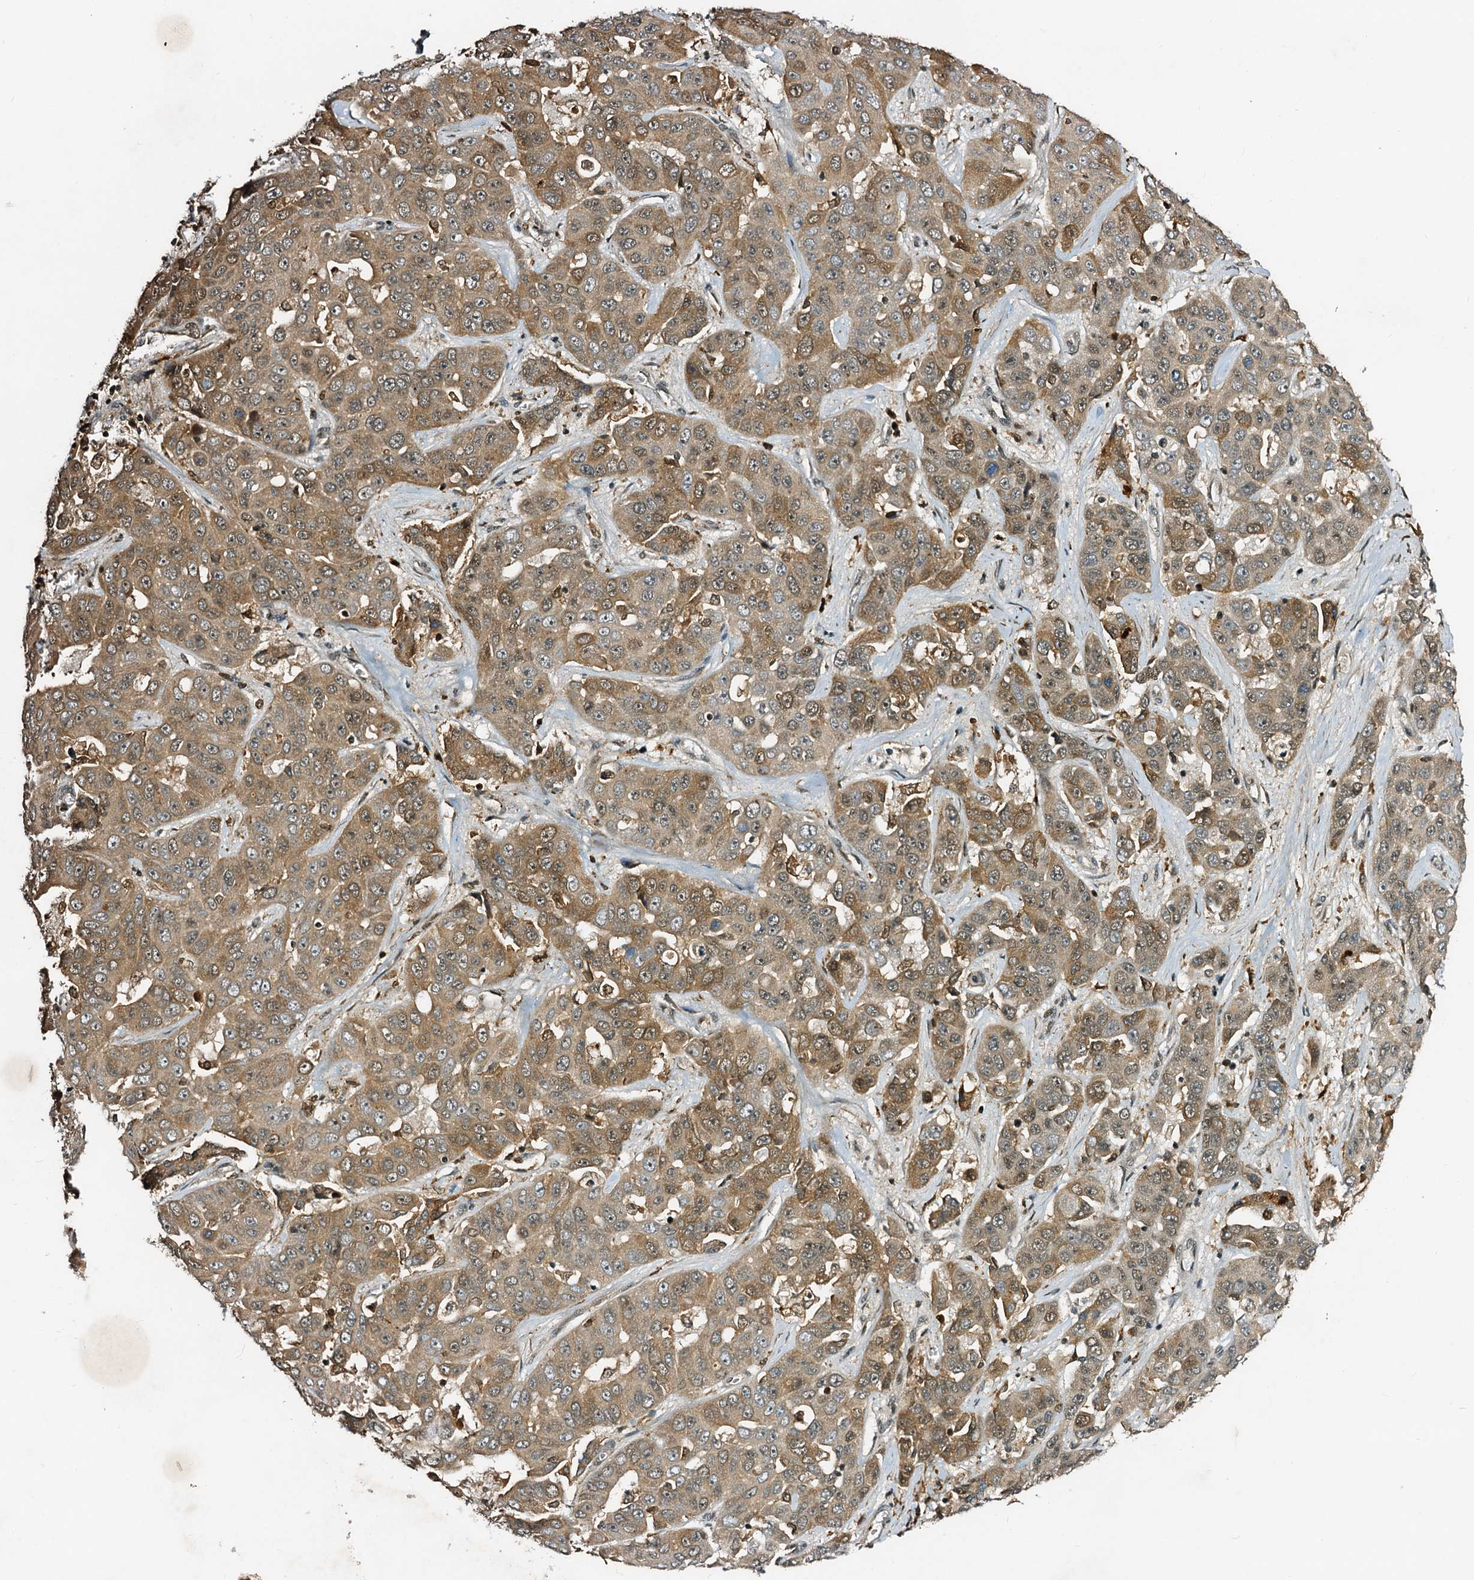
{"staining": {"intensity": "moderate", "quantity": ">75%", "location": "cytoplasmic/membranous"}, "tissue": "liver cancer", "cell_type": "Tumor cells", "image_type": "cancer", "snomed": [{"axis": "morphology", "description": "Cholangiocarcinoma"}, {"axis": "topography", "description": "Liver"}], "caption": "Protein expression analysis of cholangiocarcinoma (liver) demonstrates moderate cytoplasmic/membranous positivity in about >75% of tumor cells.", "gene": "TRAPPC4", "patient": {"sex": "female", "age": 52}}